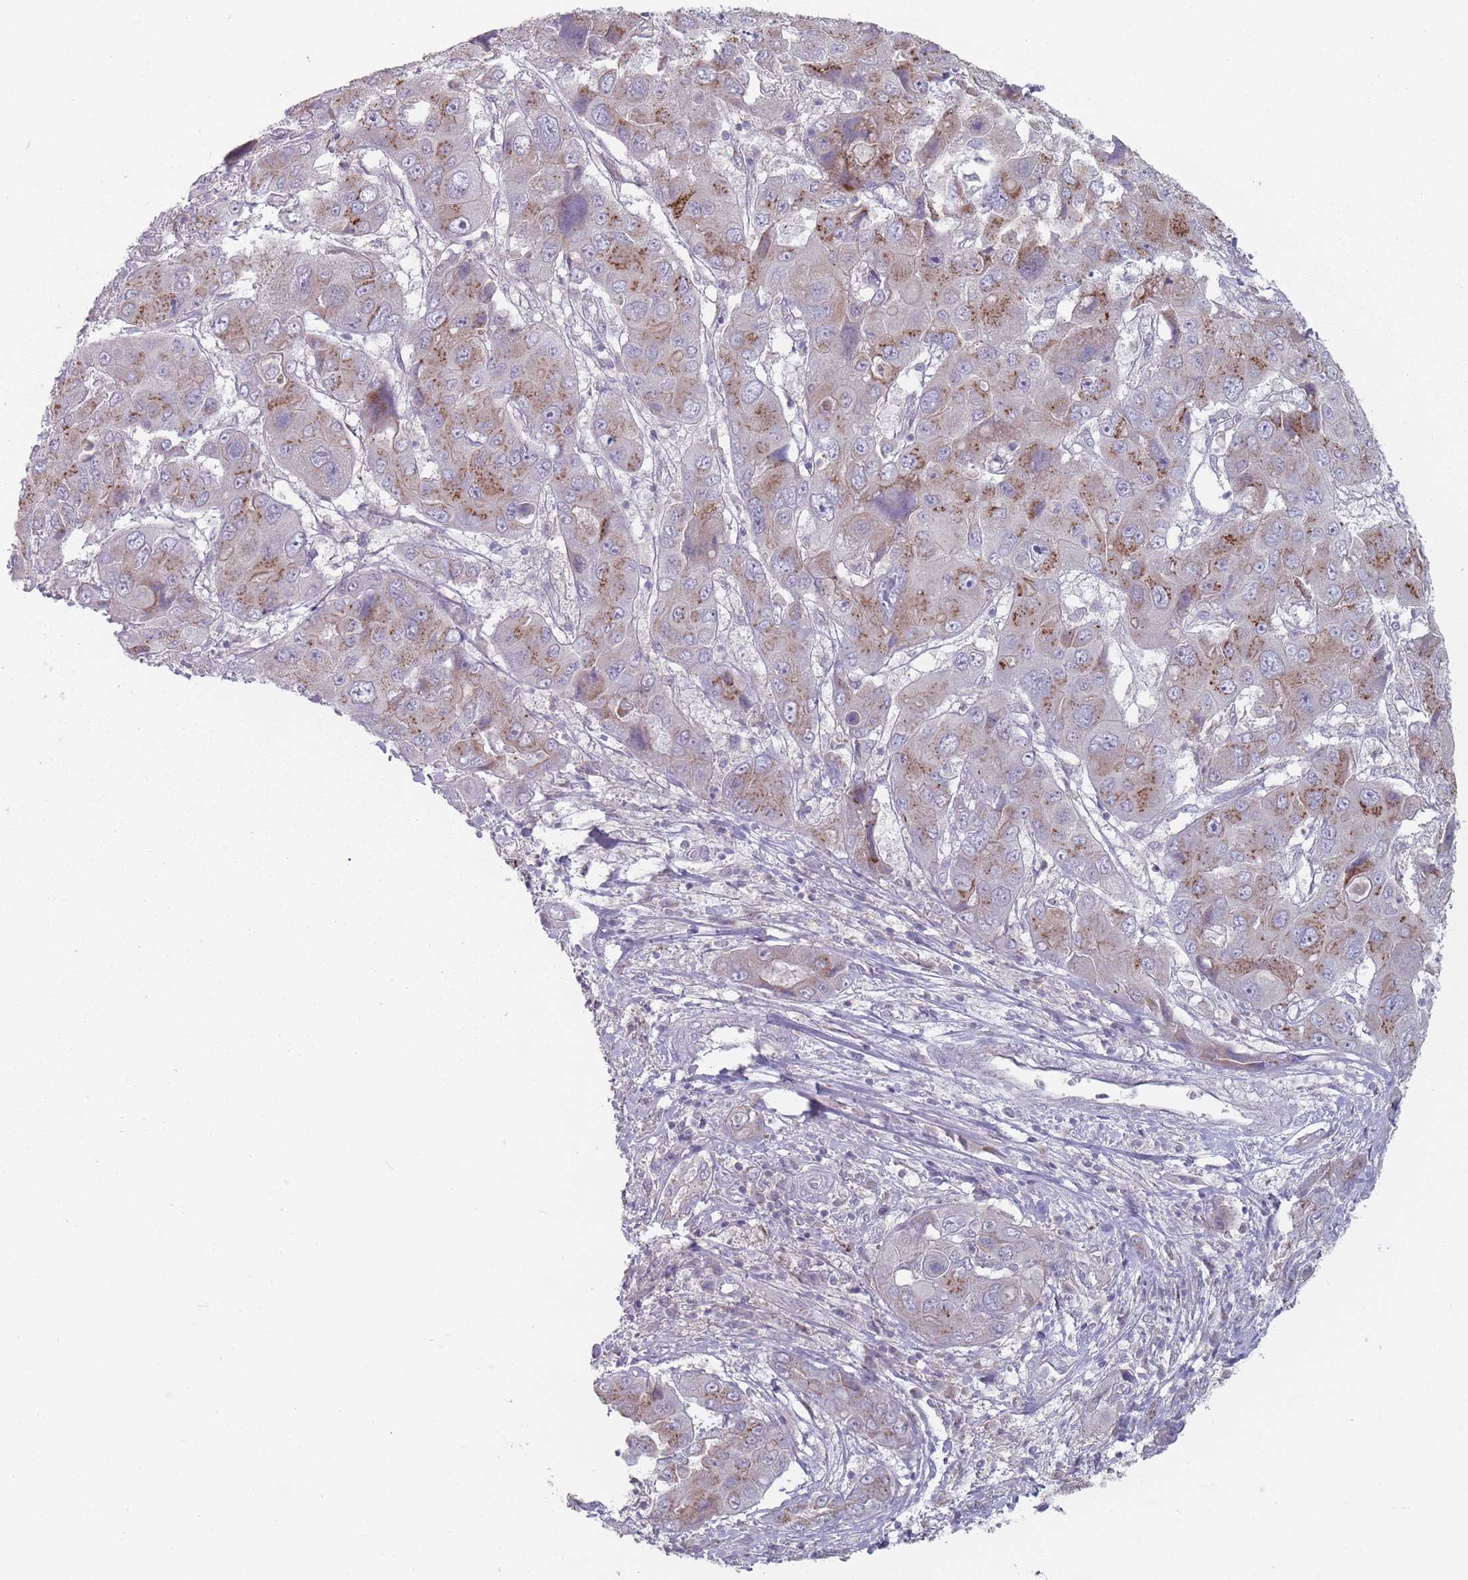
{"staining": {"intensity": "moderate", "quantity": "25%-75%", "location": "cytoplasmic/membranous"}, "tissue": "liver cancer", "cell_type": "Tumor cells", "image_type": "cancer", "snomed": [{"axis": "morphology", "description": "Cholangiocarcinoma"}, {"axis": "topography", "description": "Liver"}], "caption": "The image exhibits staining of liver cancer (cholangiocarcinoma), revealing moderate cytoplasmic/membranous protein expression (brown color) within tumor cells.", "gene": "AKAIN1", "patient": {"sex": "male", "age": 67}}